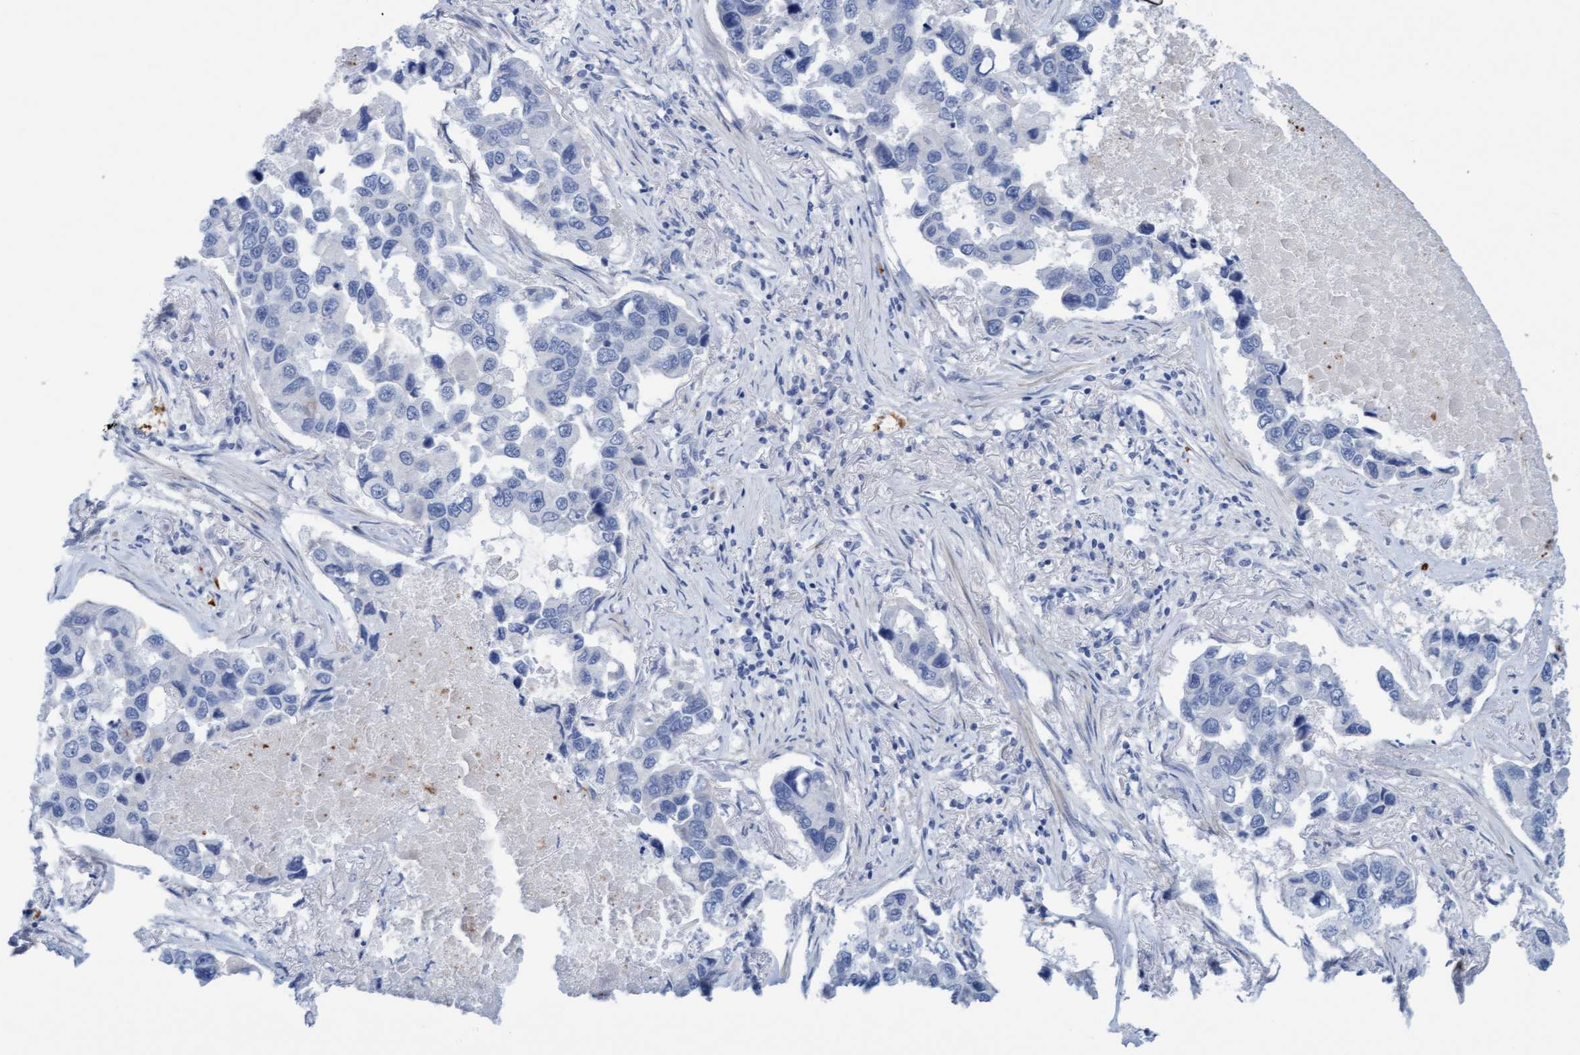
{"staining": {"intensity": "negative", "quantity": "none", "location": "none"}, "tissue": "lung cancer", "cell_type": "Tumor cells", "image_type": "cancer", "snomed": [{"axis": "morphology", "description": "Adenocarcinoma, NOS"}, {"axis": "topography", "description": "Lung"}], "caption": "Tumor cells are negative for brown protein staining in lung cancer.", "gene": "P2RX5", "patient": {"sex": "male", "age": 64}}